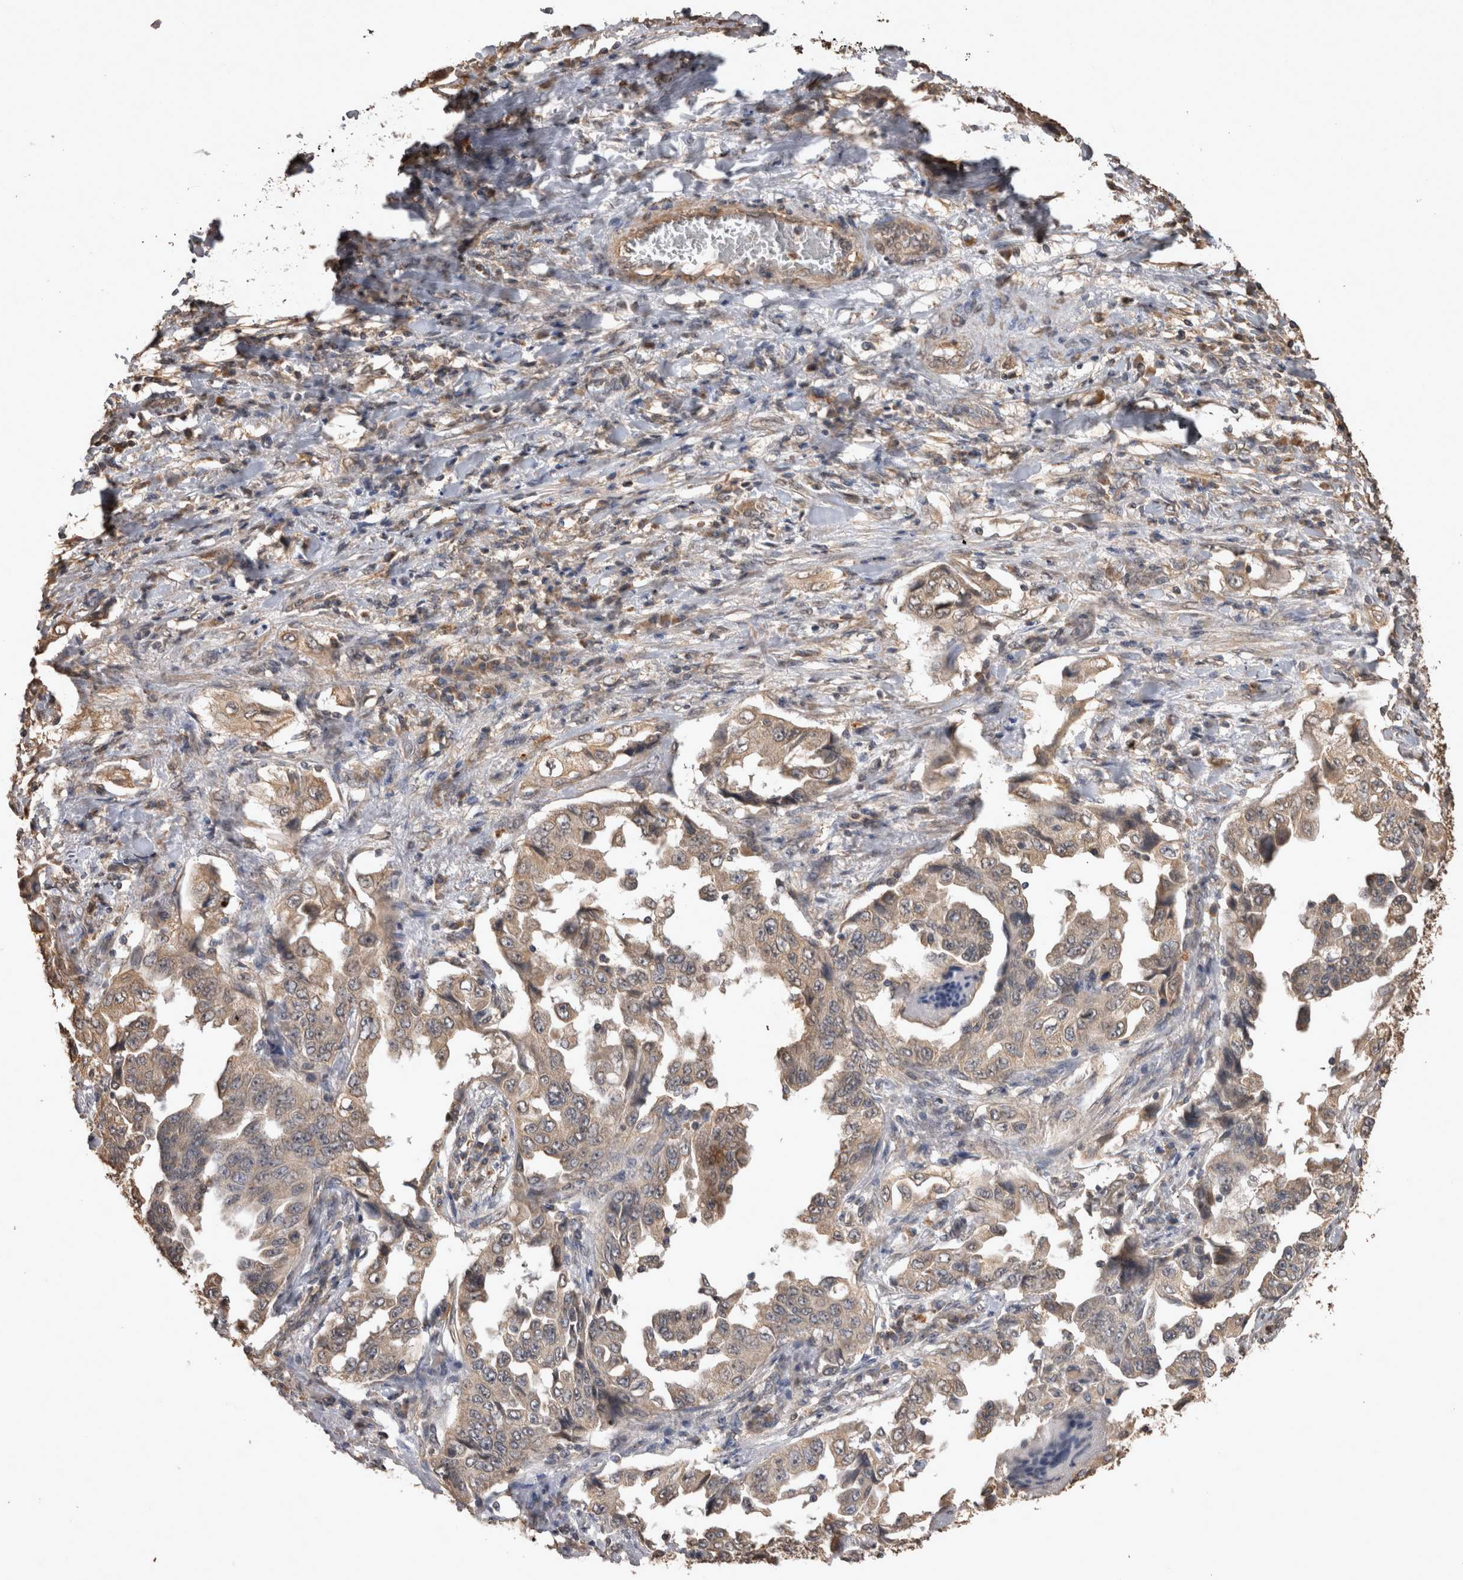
{"staining": {"intensity": "weak", "quantity": ">75%", "location": "cytoplasmic/membranous"}, "tissue": "lung cancer", "cell_type": "Tumor cells", "image_type": "cancer", "snomed": [{"axis": "morphology", "description": "Adenocarcinoma, NOS"}, {"axis": "topography", "description": "Lung"}], "caption": "Human lung adenocarcinoma stained with a brown dye demonstrates weak cytoplasmic/membranous positive expression in approximately >75% of tumor cells.", "gene": "SOCS5", "patient": {"sex": "female", "age": 51}}